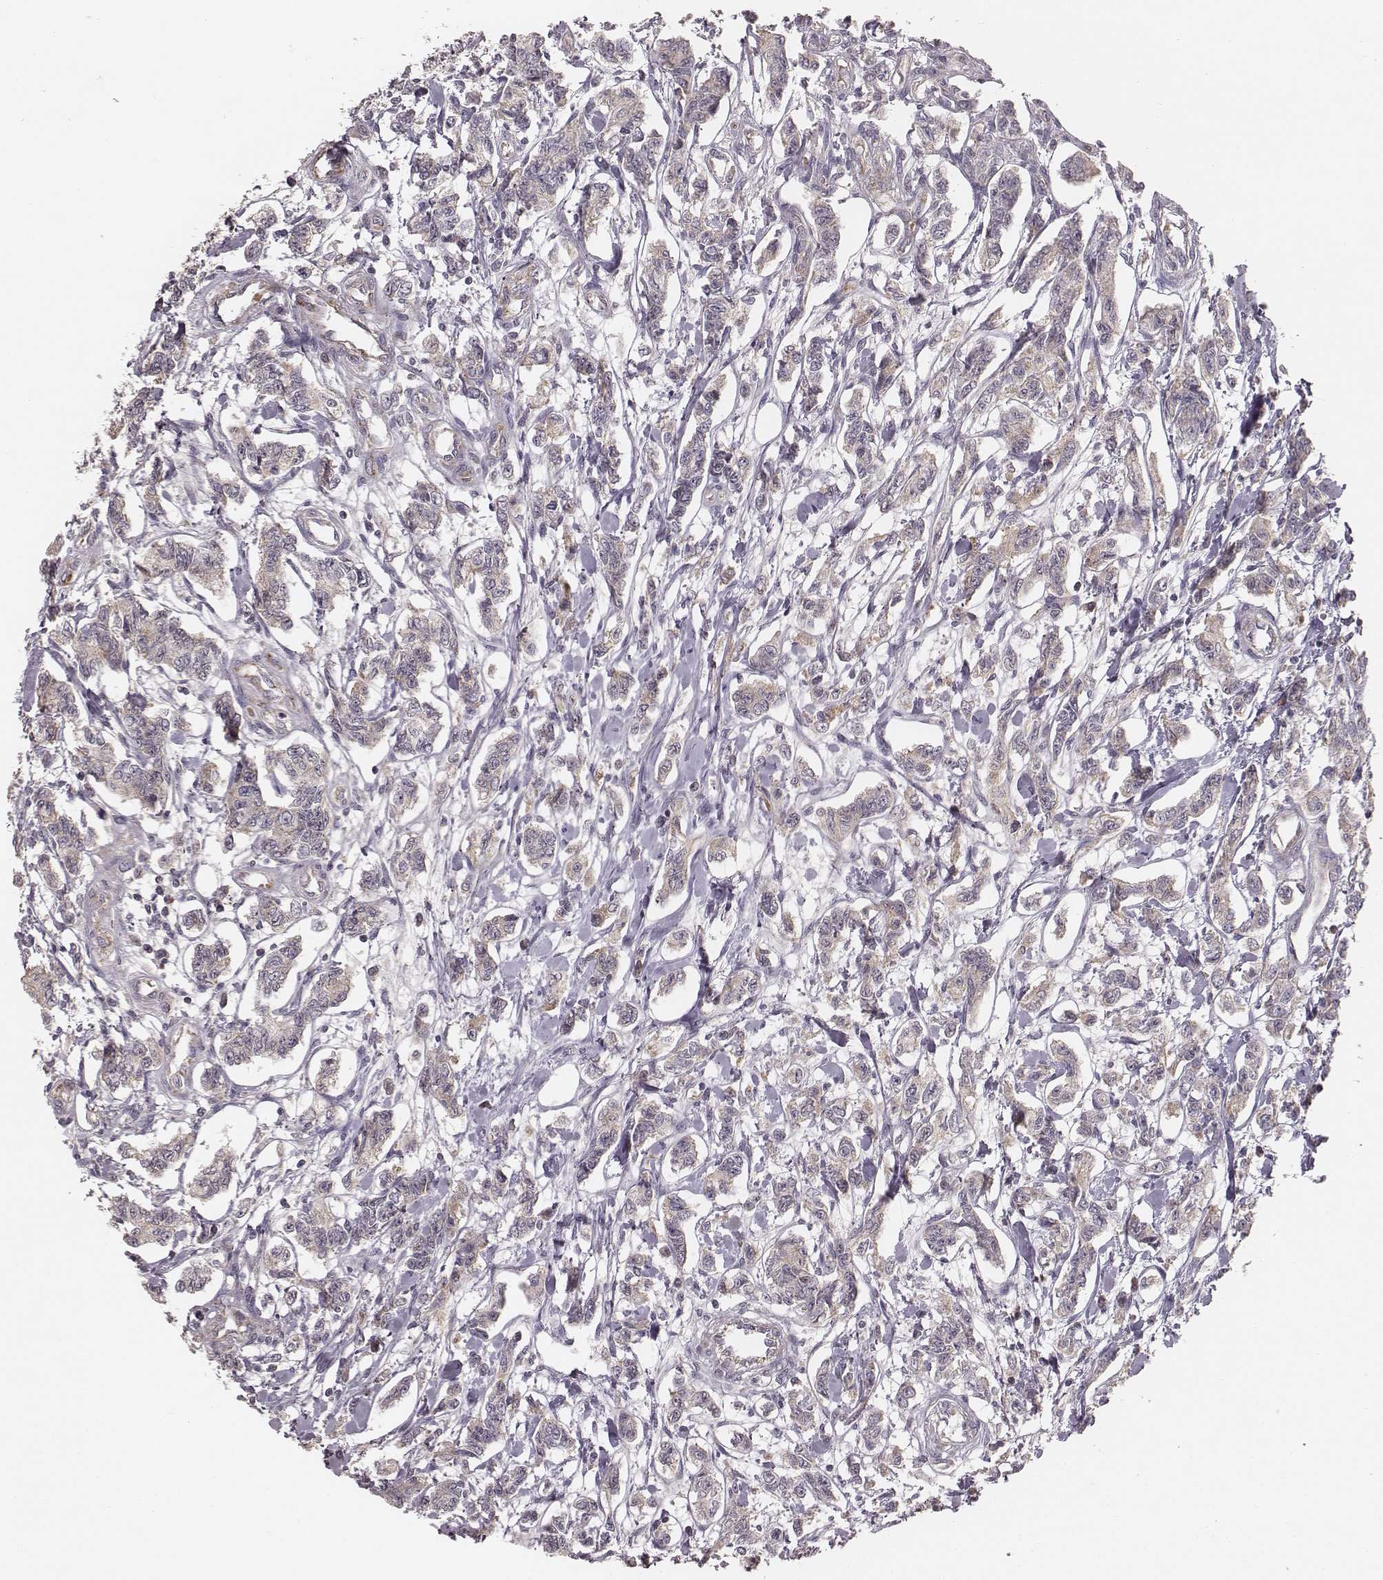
{"staining": {"intensity": "weak", "quantity": ">75%", "location": "cytoplasmic/membranous"}, "tissue": "carcinoid", "cell_type": "Tumor cells", "image_type": "cancer", "snomed": [{"axis": "morphology", "description": "Carcinoid, malignant, NOS"}, {"axis": "topography", "description": "Kidney"}], "caption": "Carcinoid stained with immunohistochemistry (IHC) exhibits weak cytoplasmic/membranous expression in approximately >75% of tumor cells.", "gene": "TUFM", "patient": {"sex": "female", "age": 41}}